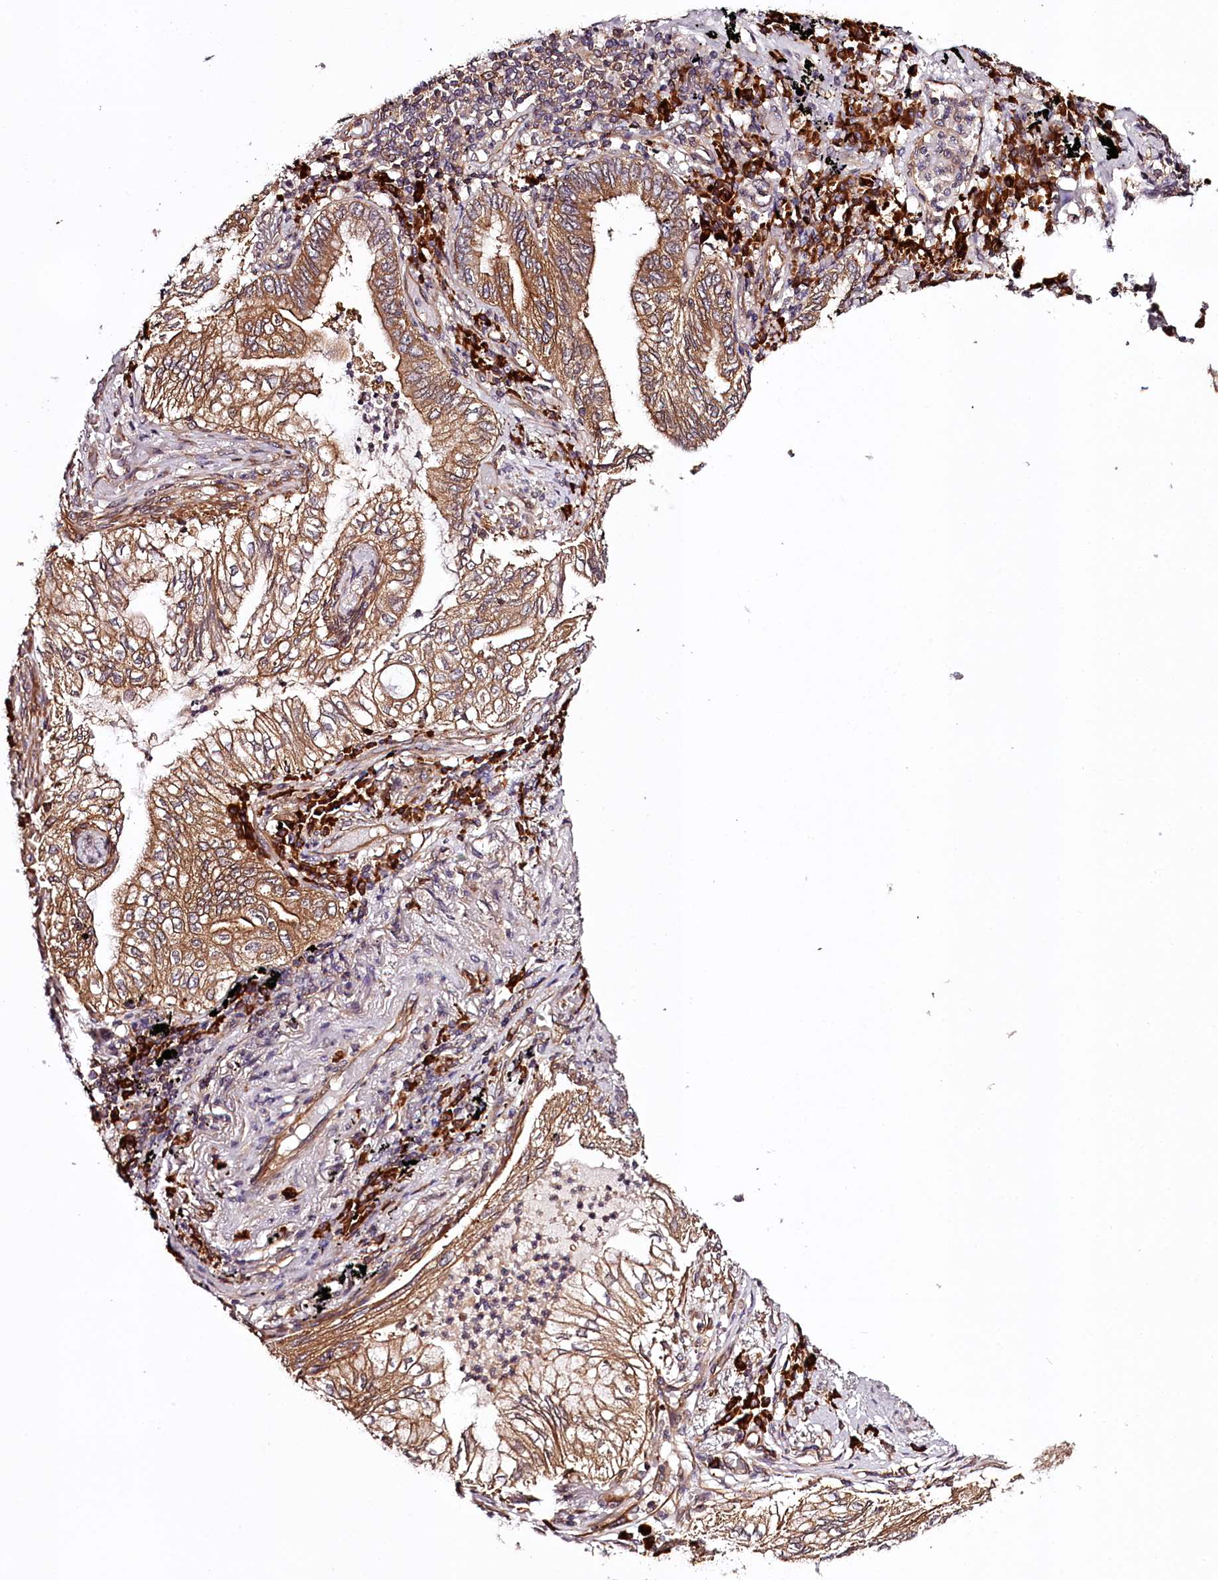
{"staining": {"intensity": "moderate", "quantity": ">75%", "location": "cytoplasmic/membranous"}, "tissue": "lung cancer", "cell_type": "Tumor cells", "image_type": "cancer", "snomed": [{"axis": "morphology", "description": "Adenocarcinoma, NOS"}, {"axis": "topography", "description": "Lung"}], "caption": "Brown immunohistochemical staining in human adenocarcinoma (lung) shows moderate cytoplasmic/membranous expression in about >75% of tumor cells. Nuclei are stained in blue.", "gene": "TARS1", "patient": {"sex": "female", "age": 70}}